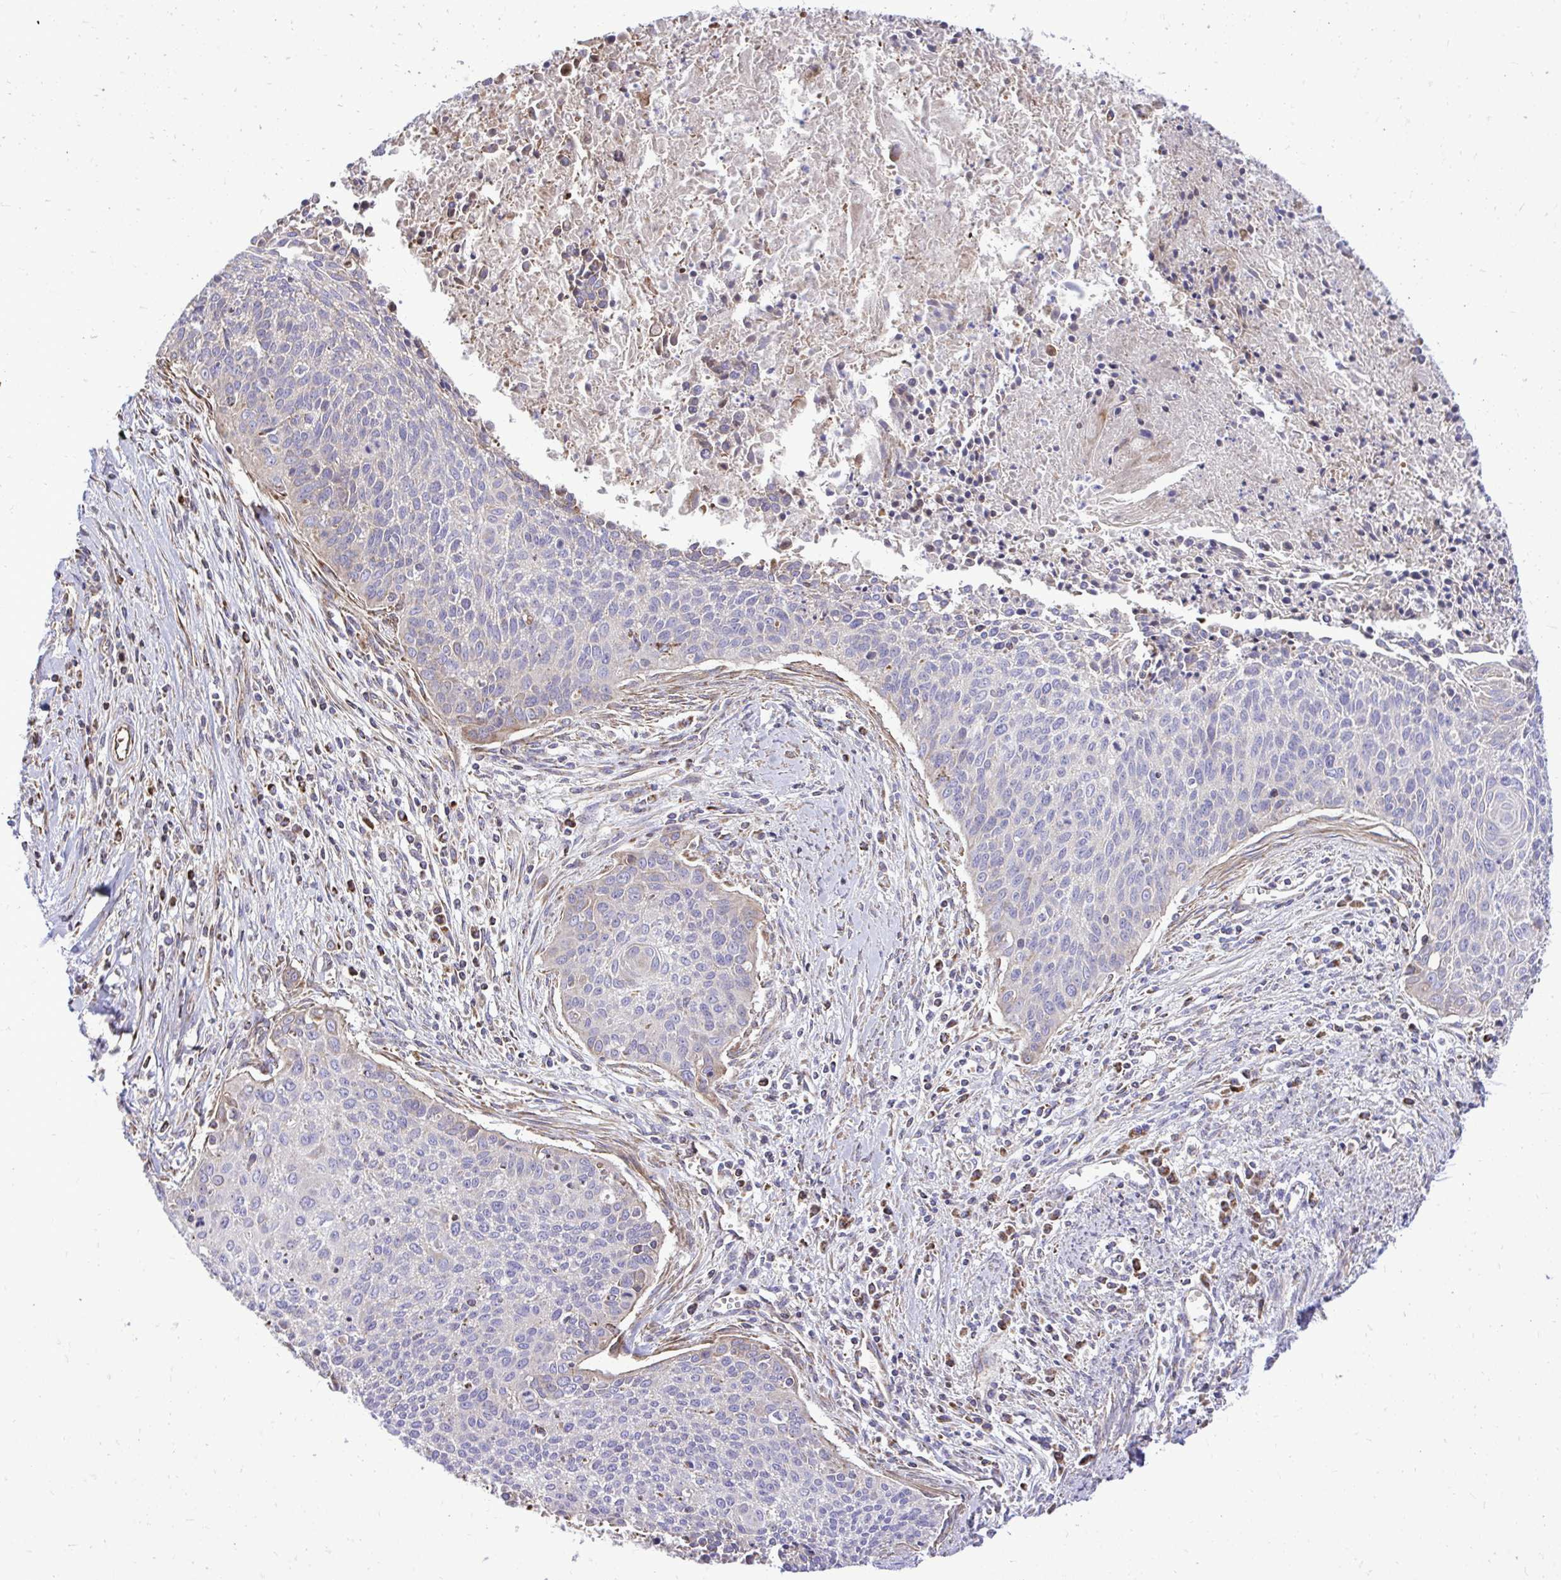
{"staining": {"intensity": "weak", "quantity": "<25%", "location": "cytoplasmic/membranous"}, "tissue": "cervical cancer", "cell_type": "Tumor cells", "image_type": "cancer", "snomed": [{"axis": "morphology", "description": "Squamous cell carcinoma, NOS"}, {"axis": "topography", "description": "Cervix"}], "caption": "The IHC image has no significant expression in tumor cells of cervical squamous cell carcinoma tissue.", "gene": "ATP13A2", "patient": {"sex": "female", "age": 55}}